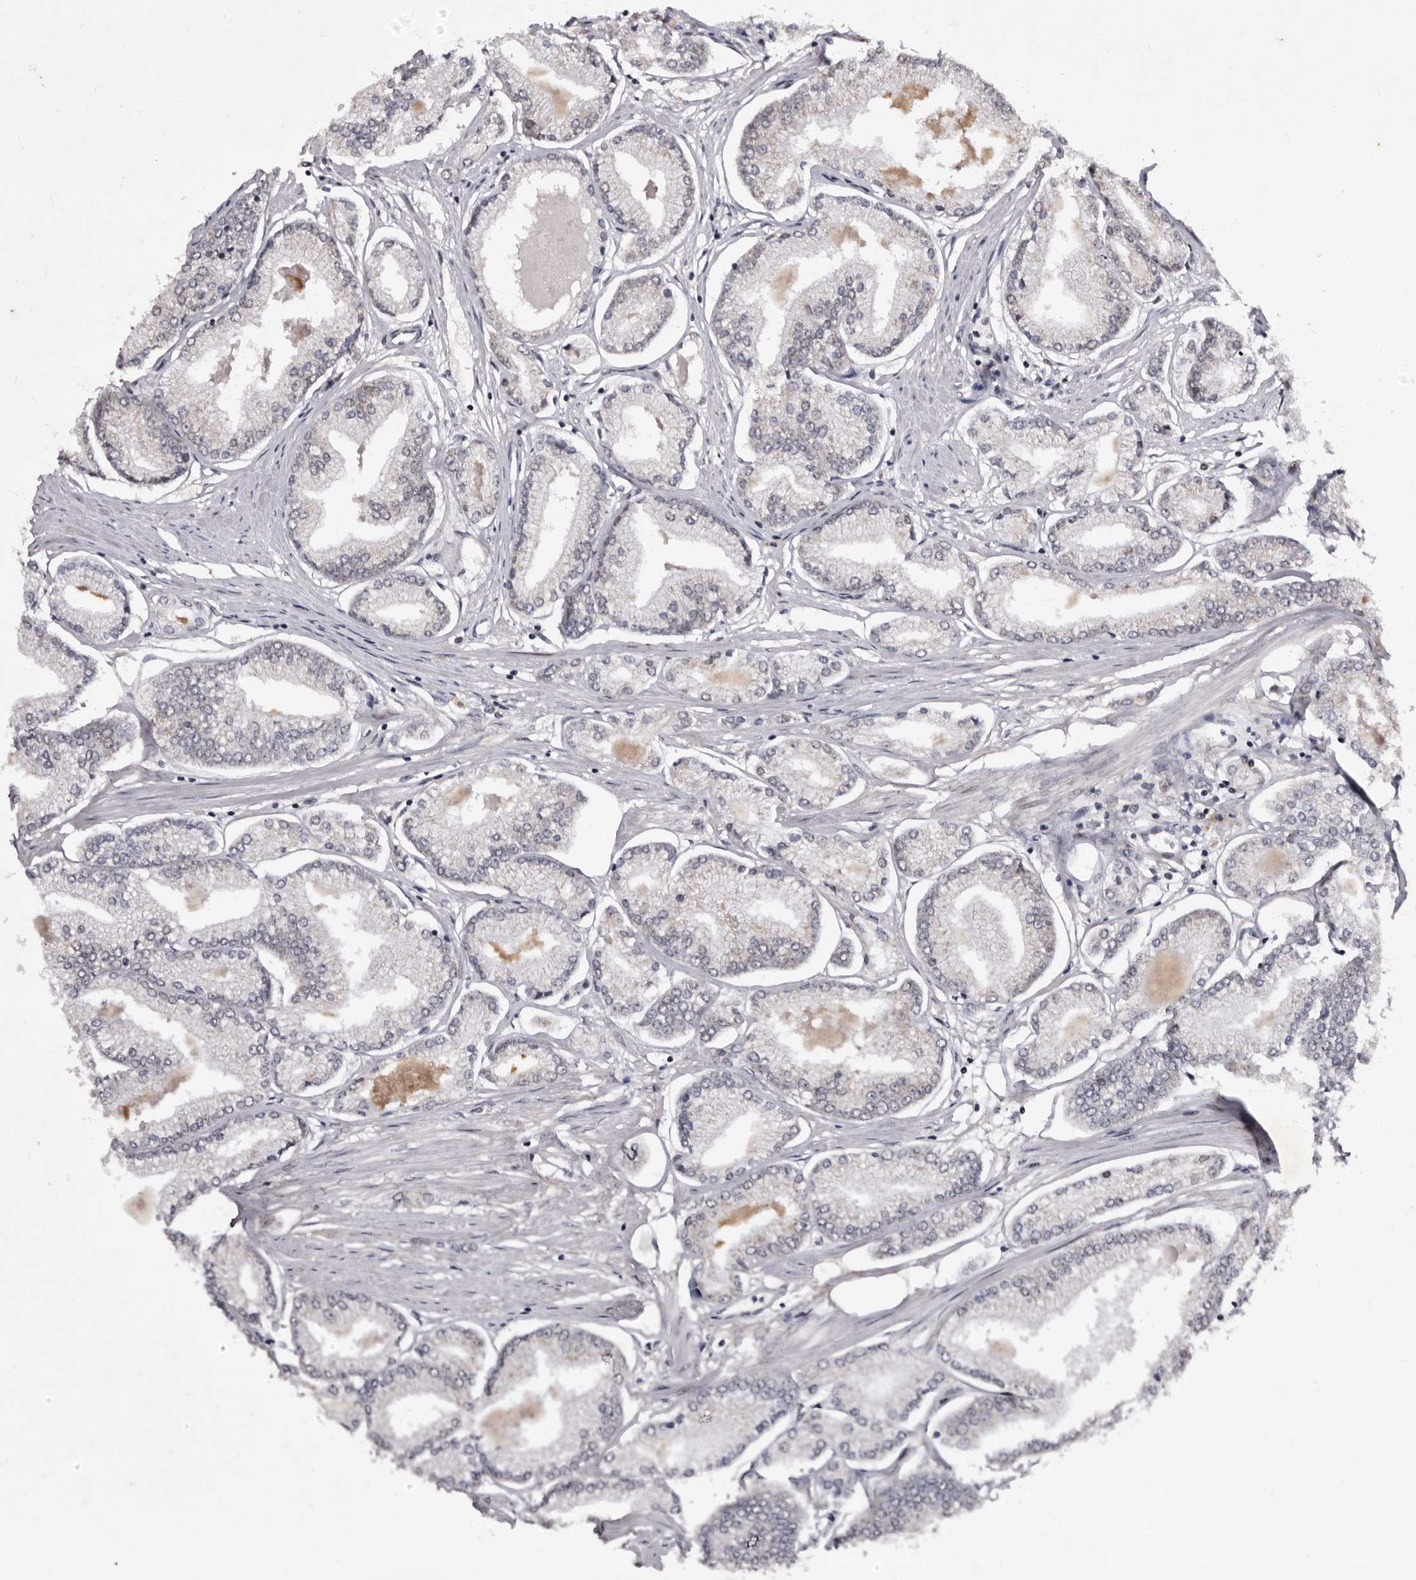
{"staining": {"intensity": "negative", "quantity": "none", "location": "none"}, "tissue": "prostate cancer", "cell_type": "Tumor cells", "image_type": "cancer", "snomed": [{"axis": "morphology", "description": "Adenocarcinoma, Low grade"}, {"axis": "topography", "description": "Prostate"}], "caption": "Prostate cancer stained for a protein using immunohistochemistry demonstrates no staining tumor cells.", "gene": "TNKS", "patient": {"sex": "male", "age": 52}}